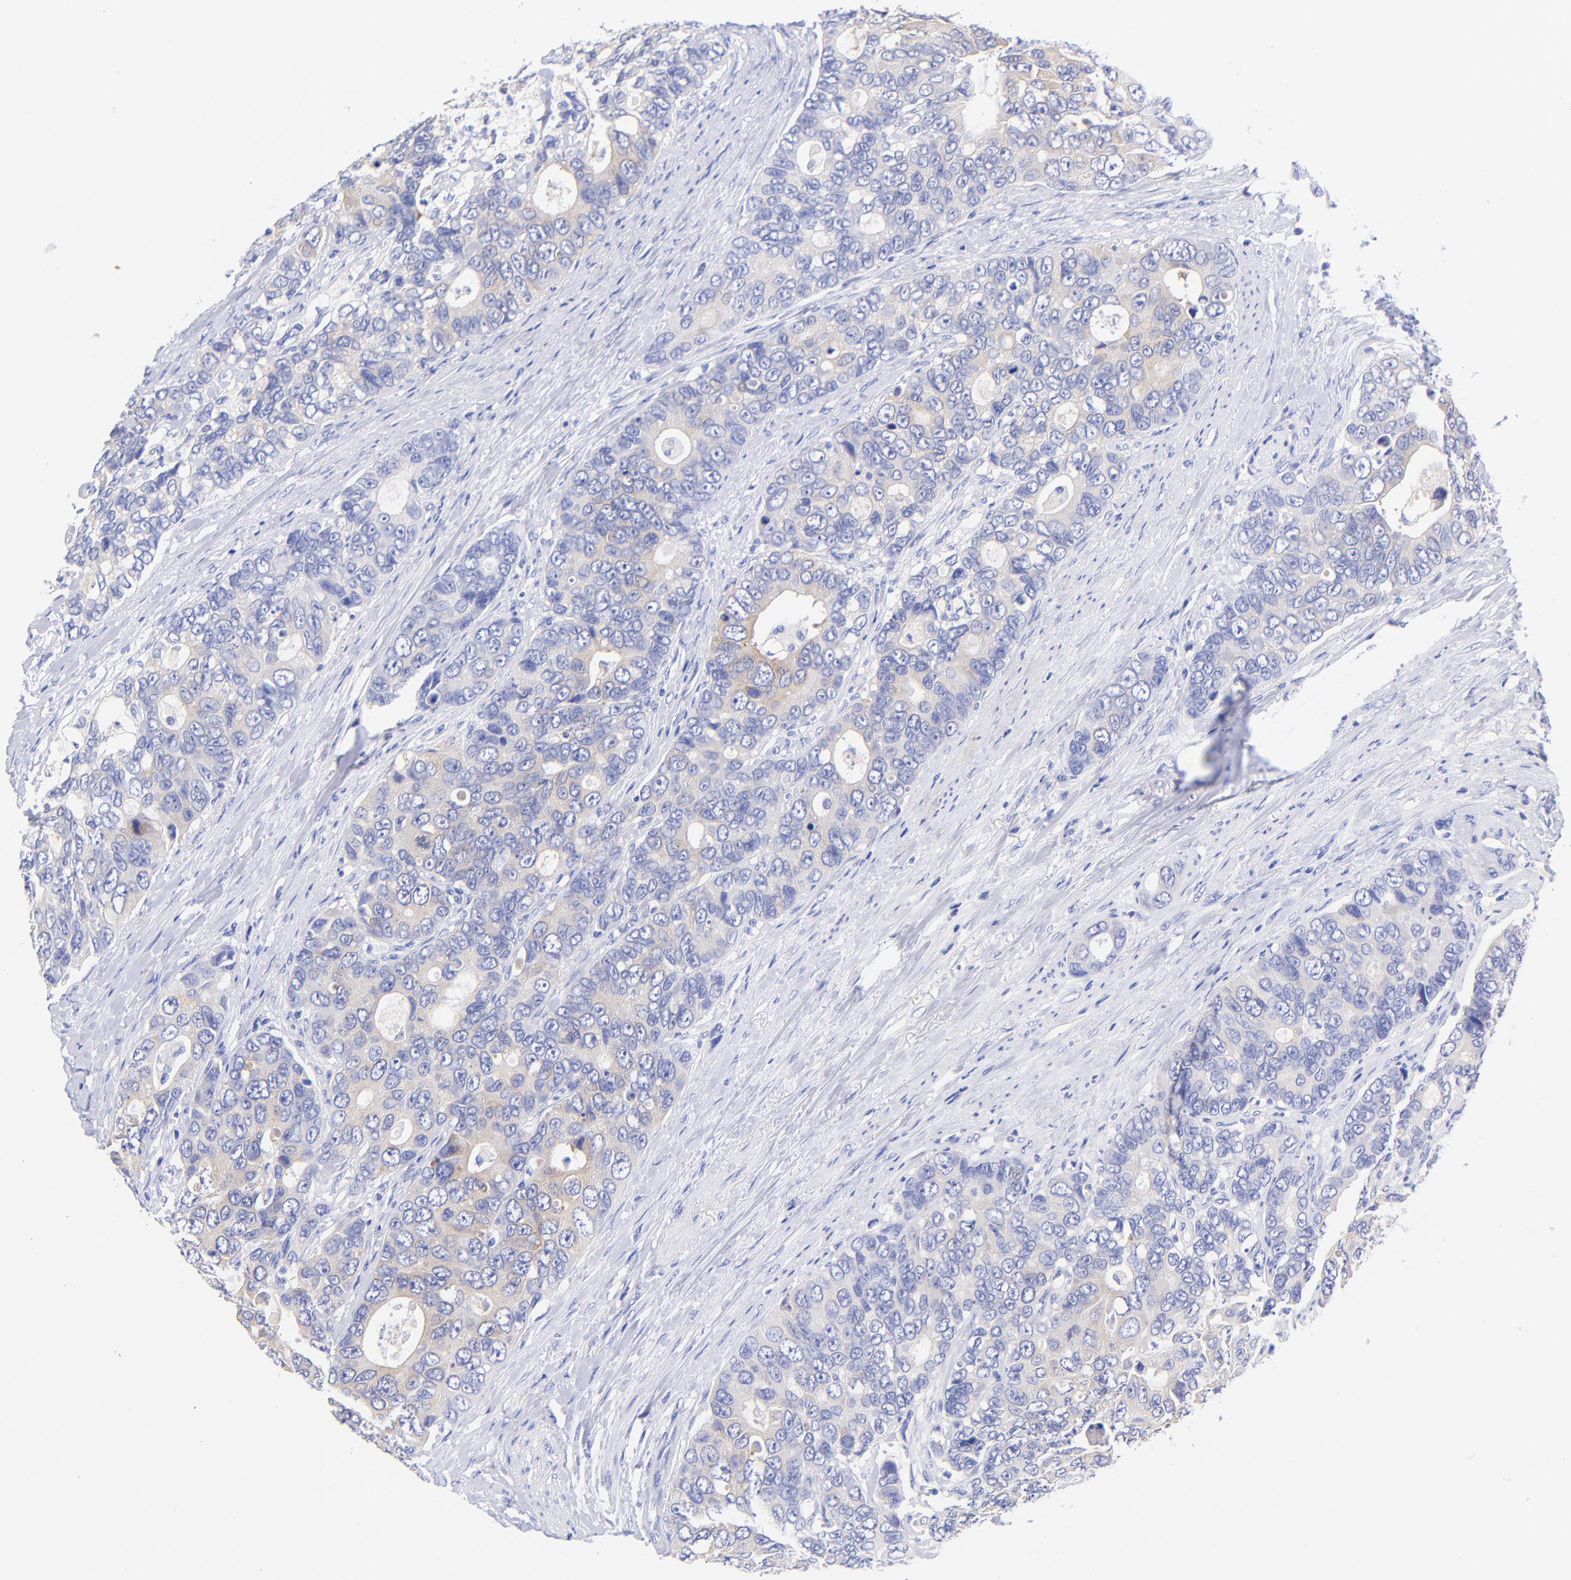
{"staining": {"intensity": "weak", "quantity": "25%-75%", "location": "cytoplasmic/membranous"}, "tissue": "colorectal cancer", "cell_type": "Tumor cells", "image_type": "cancer", "snomed": [{"axis": "morphology", "description": "Adenocarcinoma, NOS"}, {"axis": "topography", "description": "Rectum"}], "caption": "A high-resolution image shows immunohistochemistry (IHC) staining of colorectal cancer, which reveals weak cytoplasmic/membranous positivity in approximately 25%-75% of tumor cells.", "gene": "GPHN", "patient": {"sex": "female", "age": 67}}